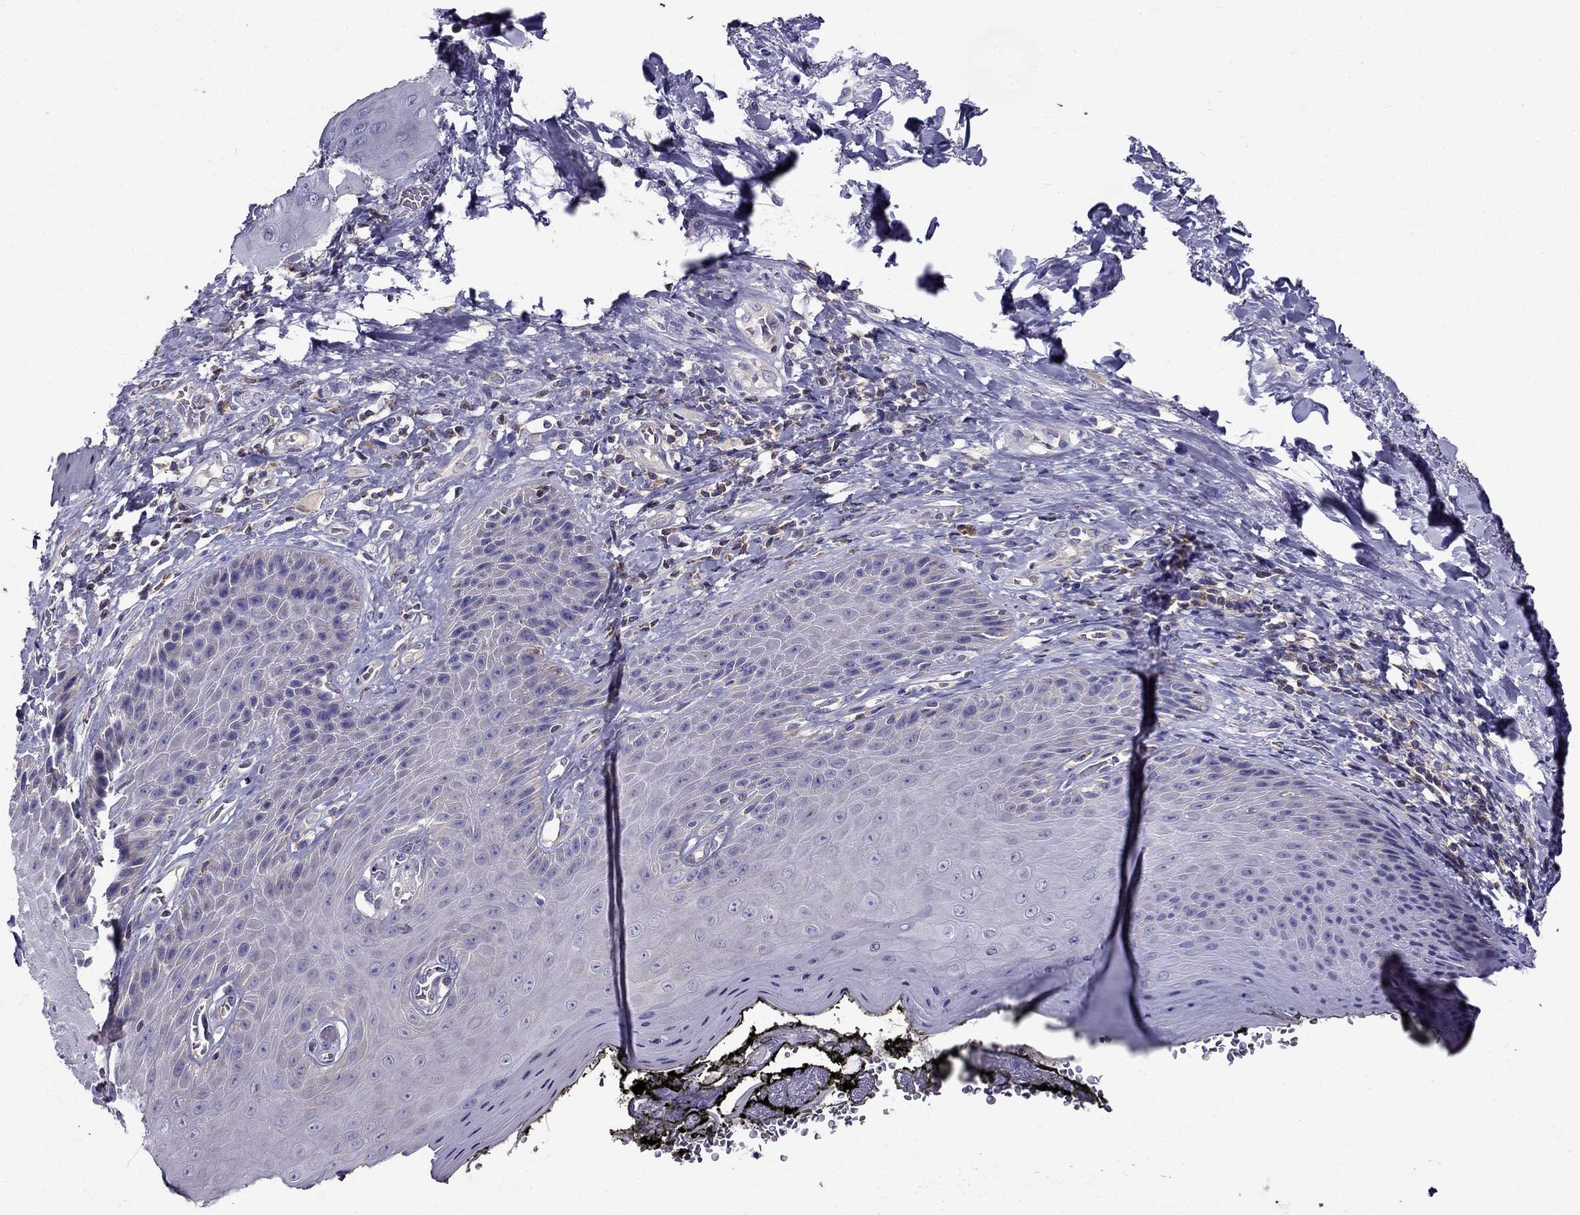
{"staining": {"intensity": "weak", "quantity": "<25%", "location": "cytoplasmic/membranous"}, "tissue": "skin", "cell_type": "Epidermal cells", "image_type": "normal", "snomed": [{"axis": "morphology", "description": "Normal tissue, NOS"}, {"axis": "topography", "description": "Anal"}, {"axis": "topography", "description": "Peripheral nerve tissue"}], "caption": "Immunohistochemical staining of normal human skin exhibits no significant expression in epidermal cells. Brightfield microscopy of immunohistochemistry (IHC) stained with DAB (3,3'-diaminobenzidine) (brown) and hematoxylin (blue), captured at high magnification.", "gene": "AAK1", "patient": {"sex": "male", "age": 53}}